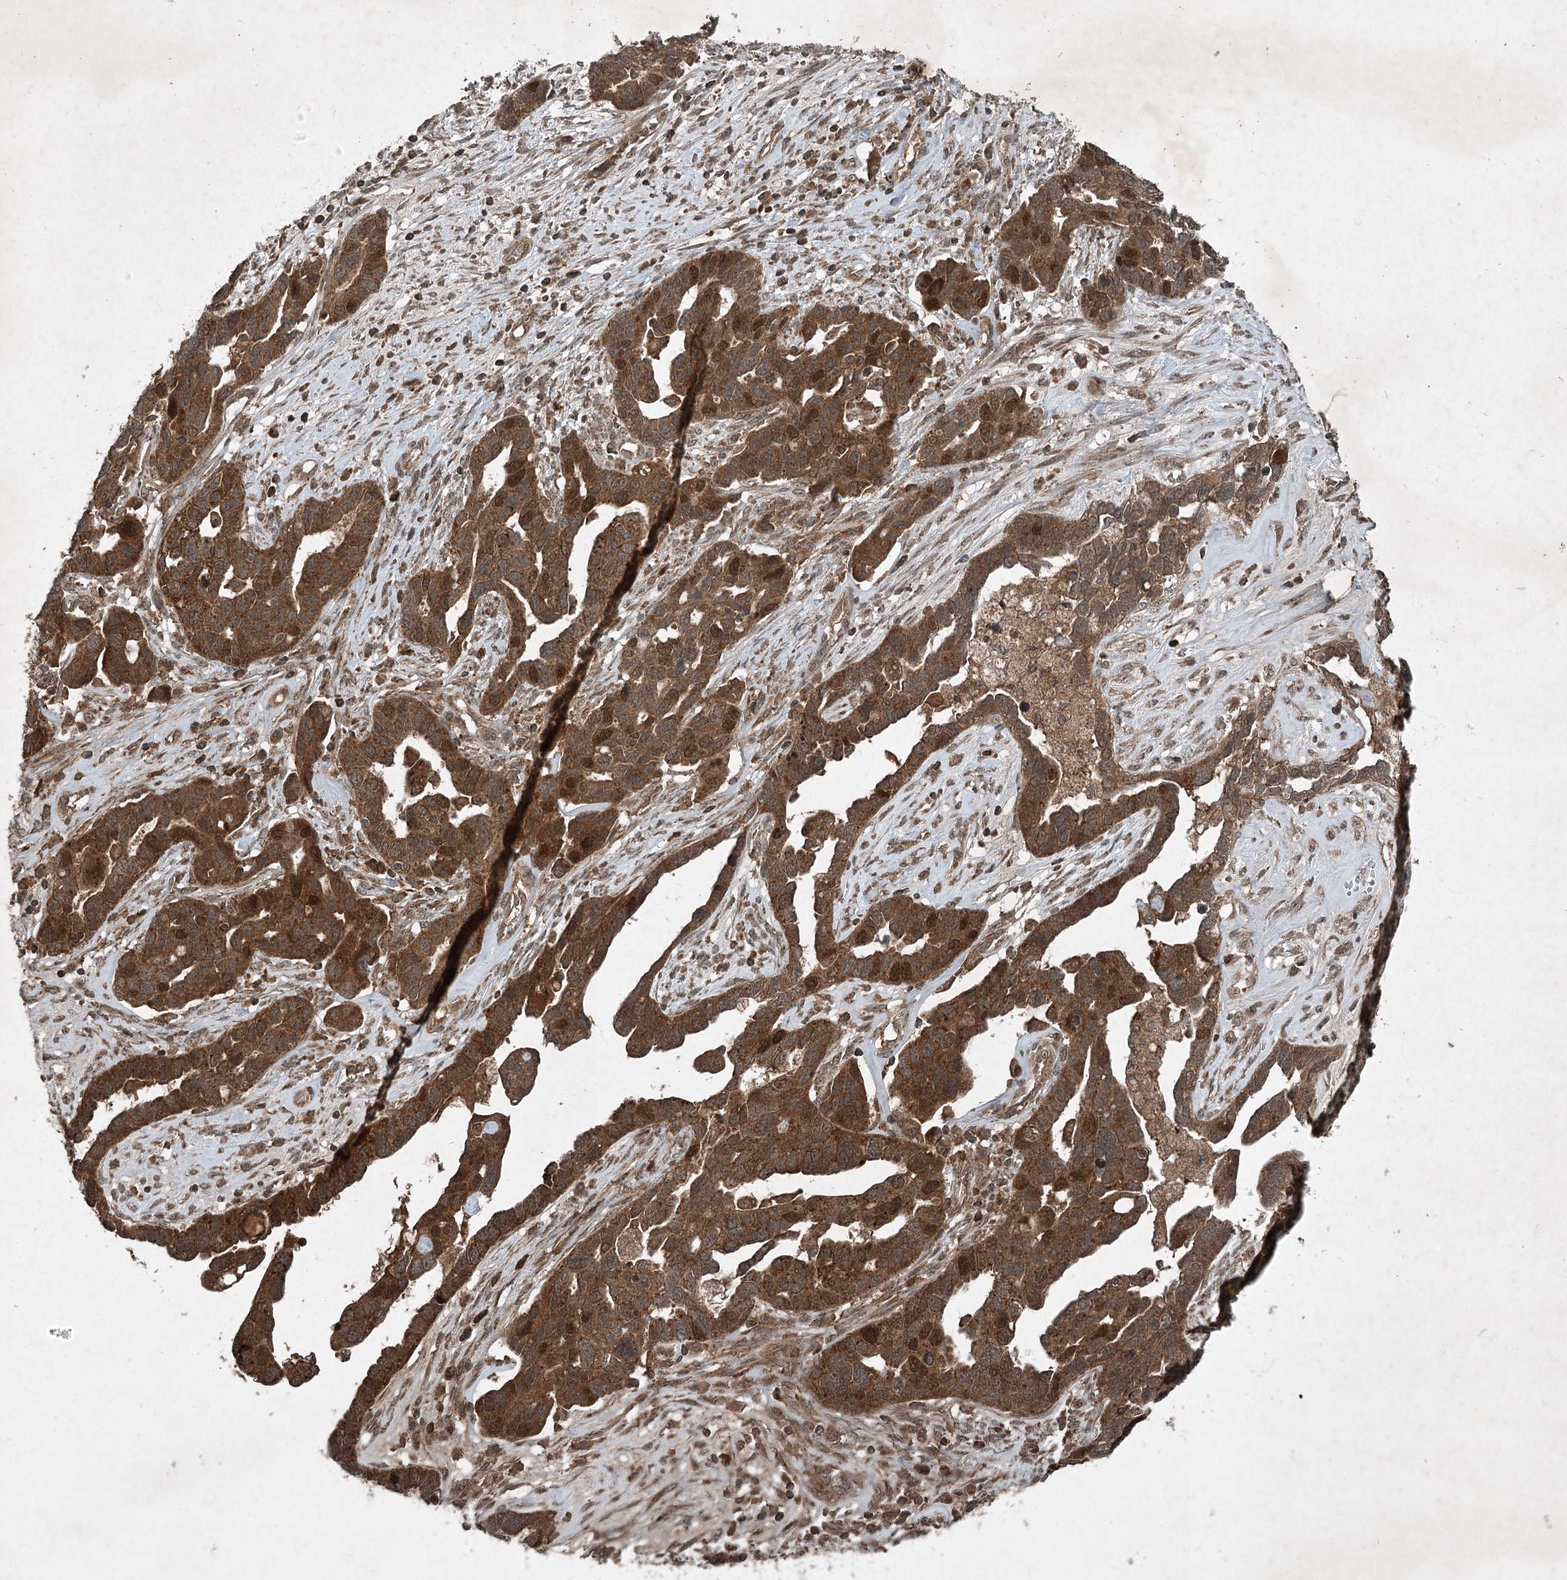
{"staining": {"intensity": "strong", "quantity": ">75%", "location": "cytoplasmic/membranous,nuclear"}, "tissue": "ovarian cancer", "cell_type": "Tumor cells", "image_type": "cancer", "snomed": [{"axis": "morphology", "description": "Cystadenocarcinoma, serous, NOS"}, {"axis": "topography", "description": "Ovary"}], "caption": "Human ovarian serous cystadenocarcinoma stained for a protein (brown) displays strong cytoplasmic/membranous and nuclear positive positivity in approximately >75% of tumor cells.", "gene": "UNC93A", "patient": {"sex": "female", "age": 54}}